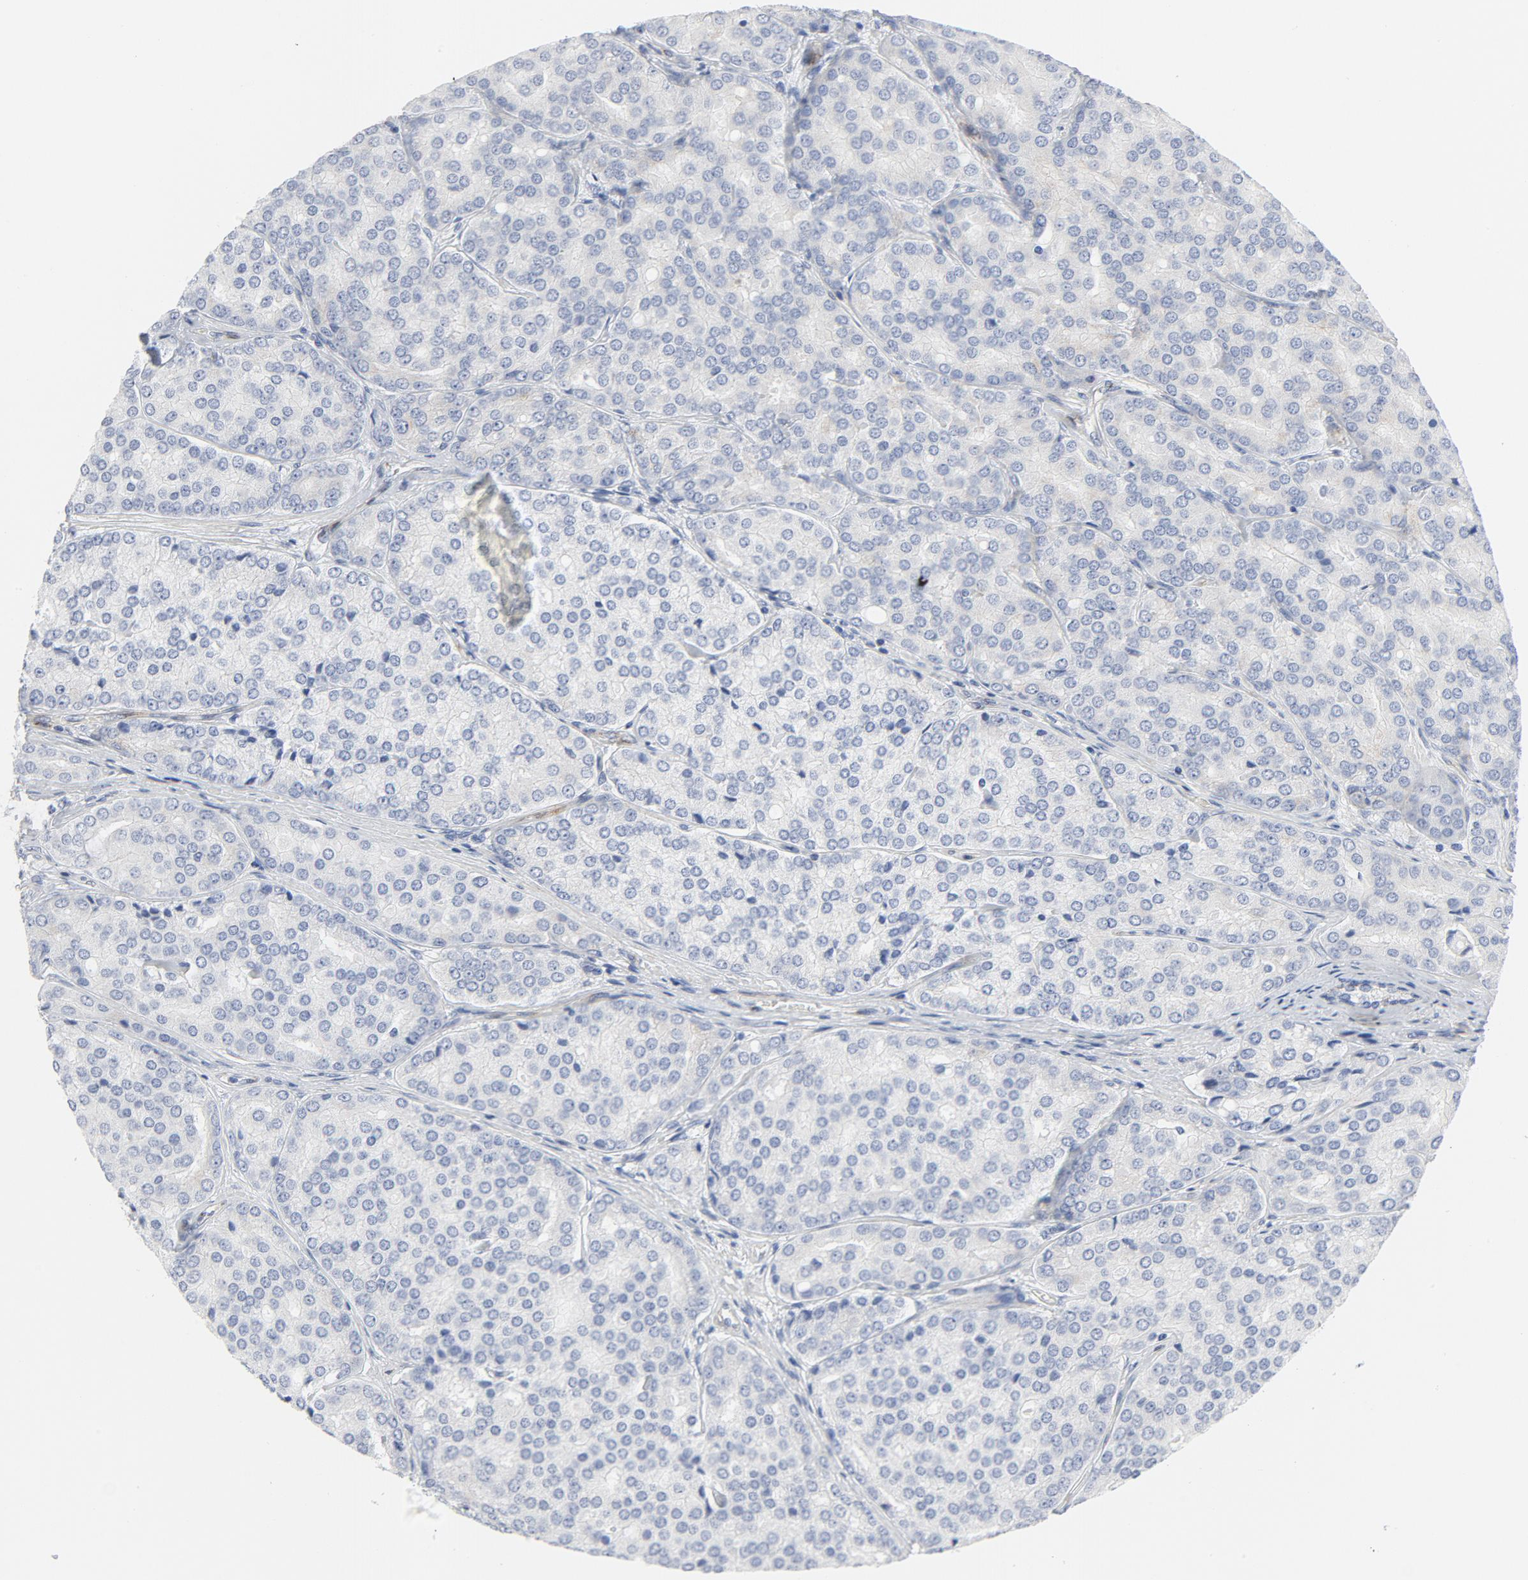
{"staining": {"intensity": "moderate", "quantity": "25%-75%", "location": "cytoplasmic/membranous"}, "tissue": "prostate cancer", "cell_type": "Tumor cells", "image_type": "cancer", "snomed": [{"axis": "morphology", "description": "Adenocarcinoma, High grade"}, {"axis": "topography", "description": "Prostate"}], "caption": "Brown immunohistochemical staining in human prostate high-grade adenocarcinoma exhibits moderate cytoplasmic/membranous expression in approximately 25%-75% of tumor cells.", "gene": "TUBB1", "patient": {"sex": "male", "age": 64}}